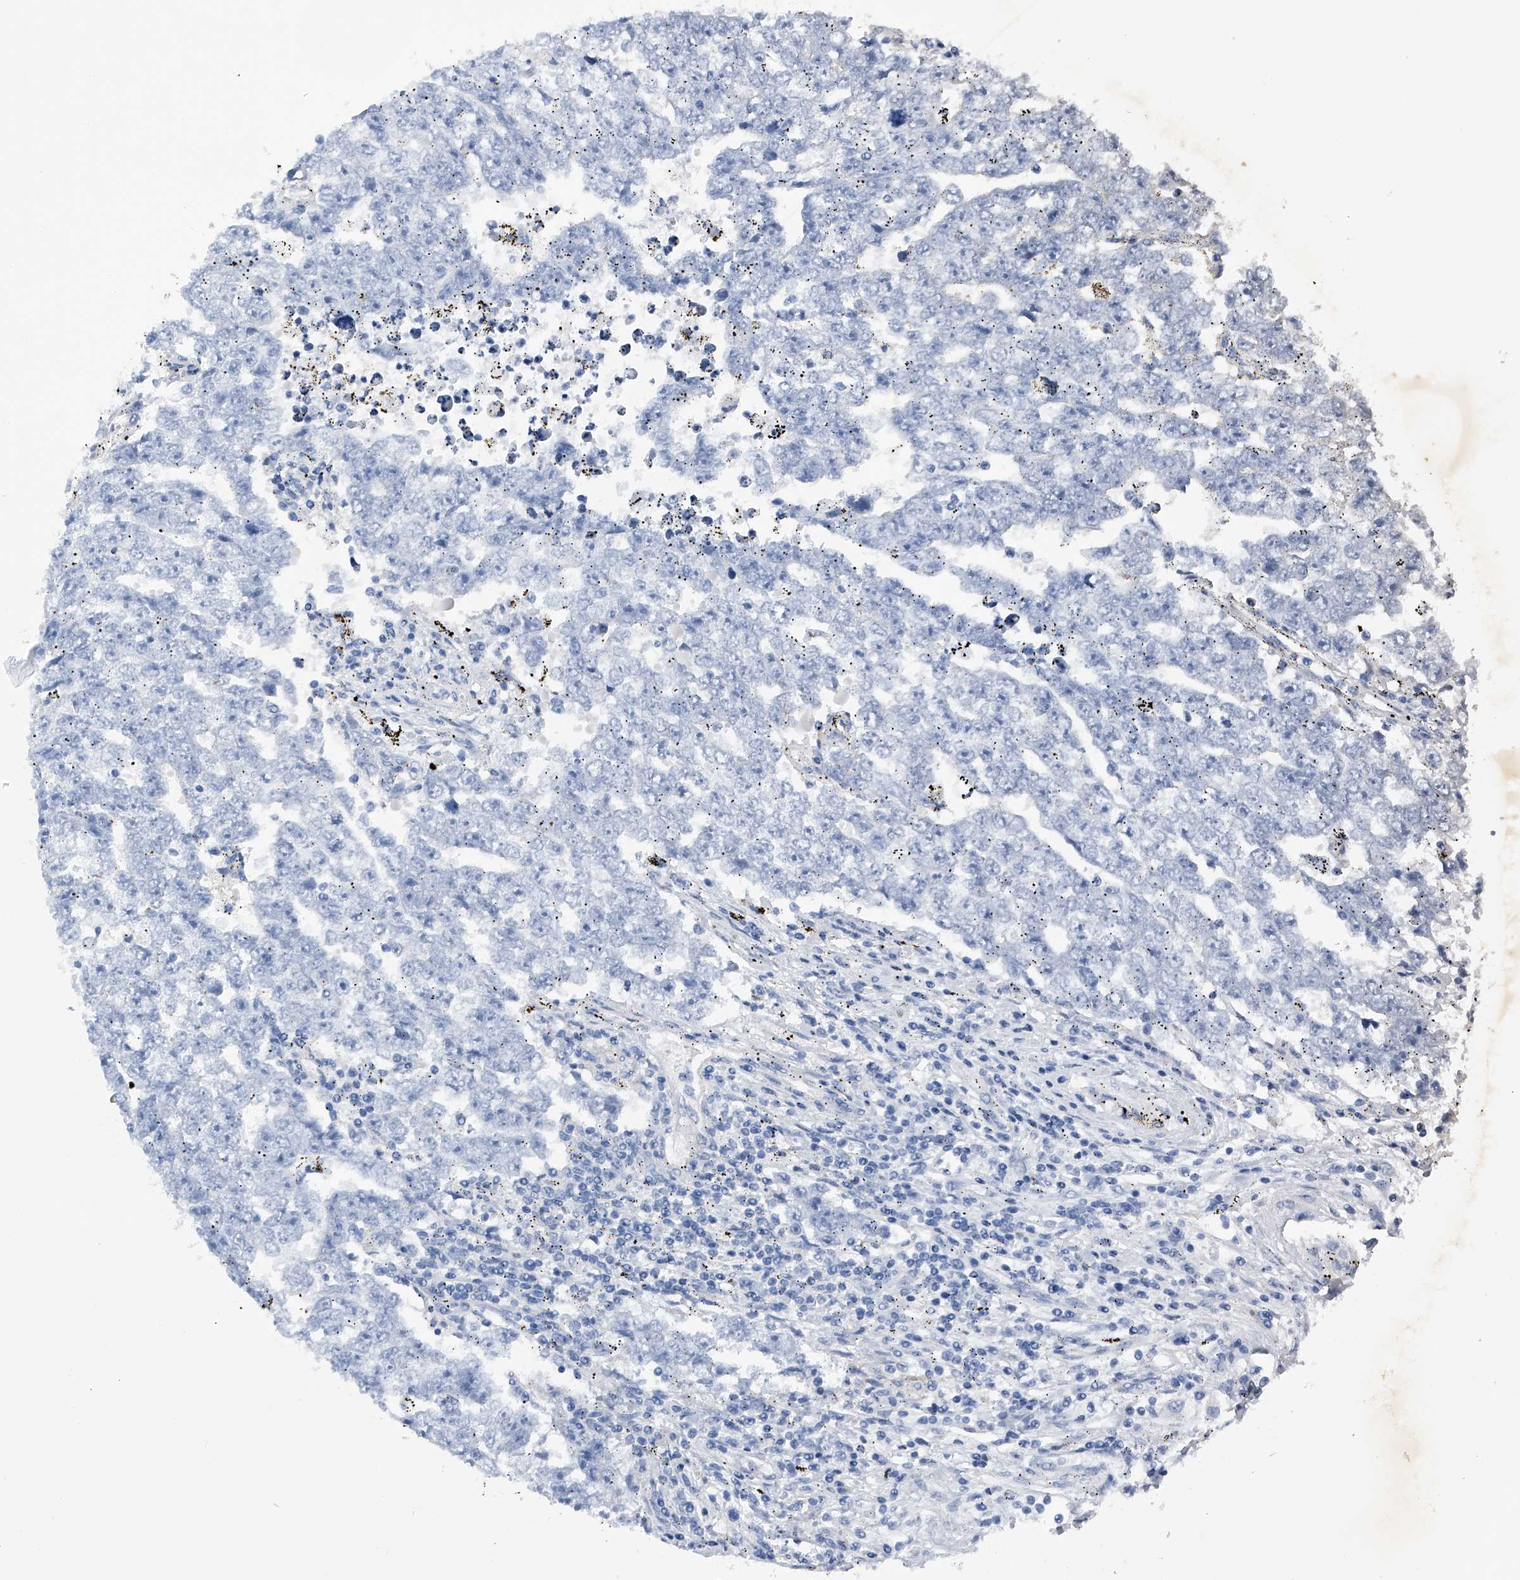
{"staining": {"intensity": "negative", "quantity": "none", "location": "none"}, "tissue": "testis cancer", "cell_type": "Tumor cells", "image_type": "cancer", "snomed": [{"axis": "morphology", "description": "Carcinoma, Embryonal, NOS"}, {"axis": "topography", "description": "Testis"}], "caption": "High power microscopy micrograph of an immunohistochemistry image of testis cancer, revealing no significant staining in tumor cells.", "gene": "PTPRA", "patient": {"sex": "male", "age": 25}}